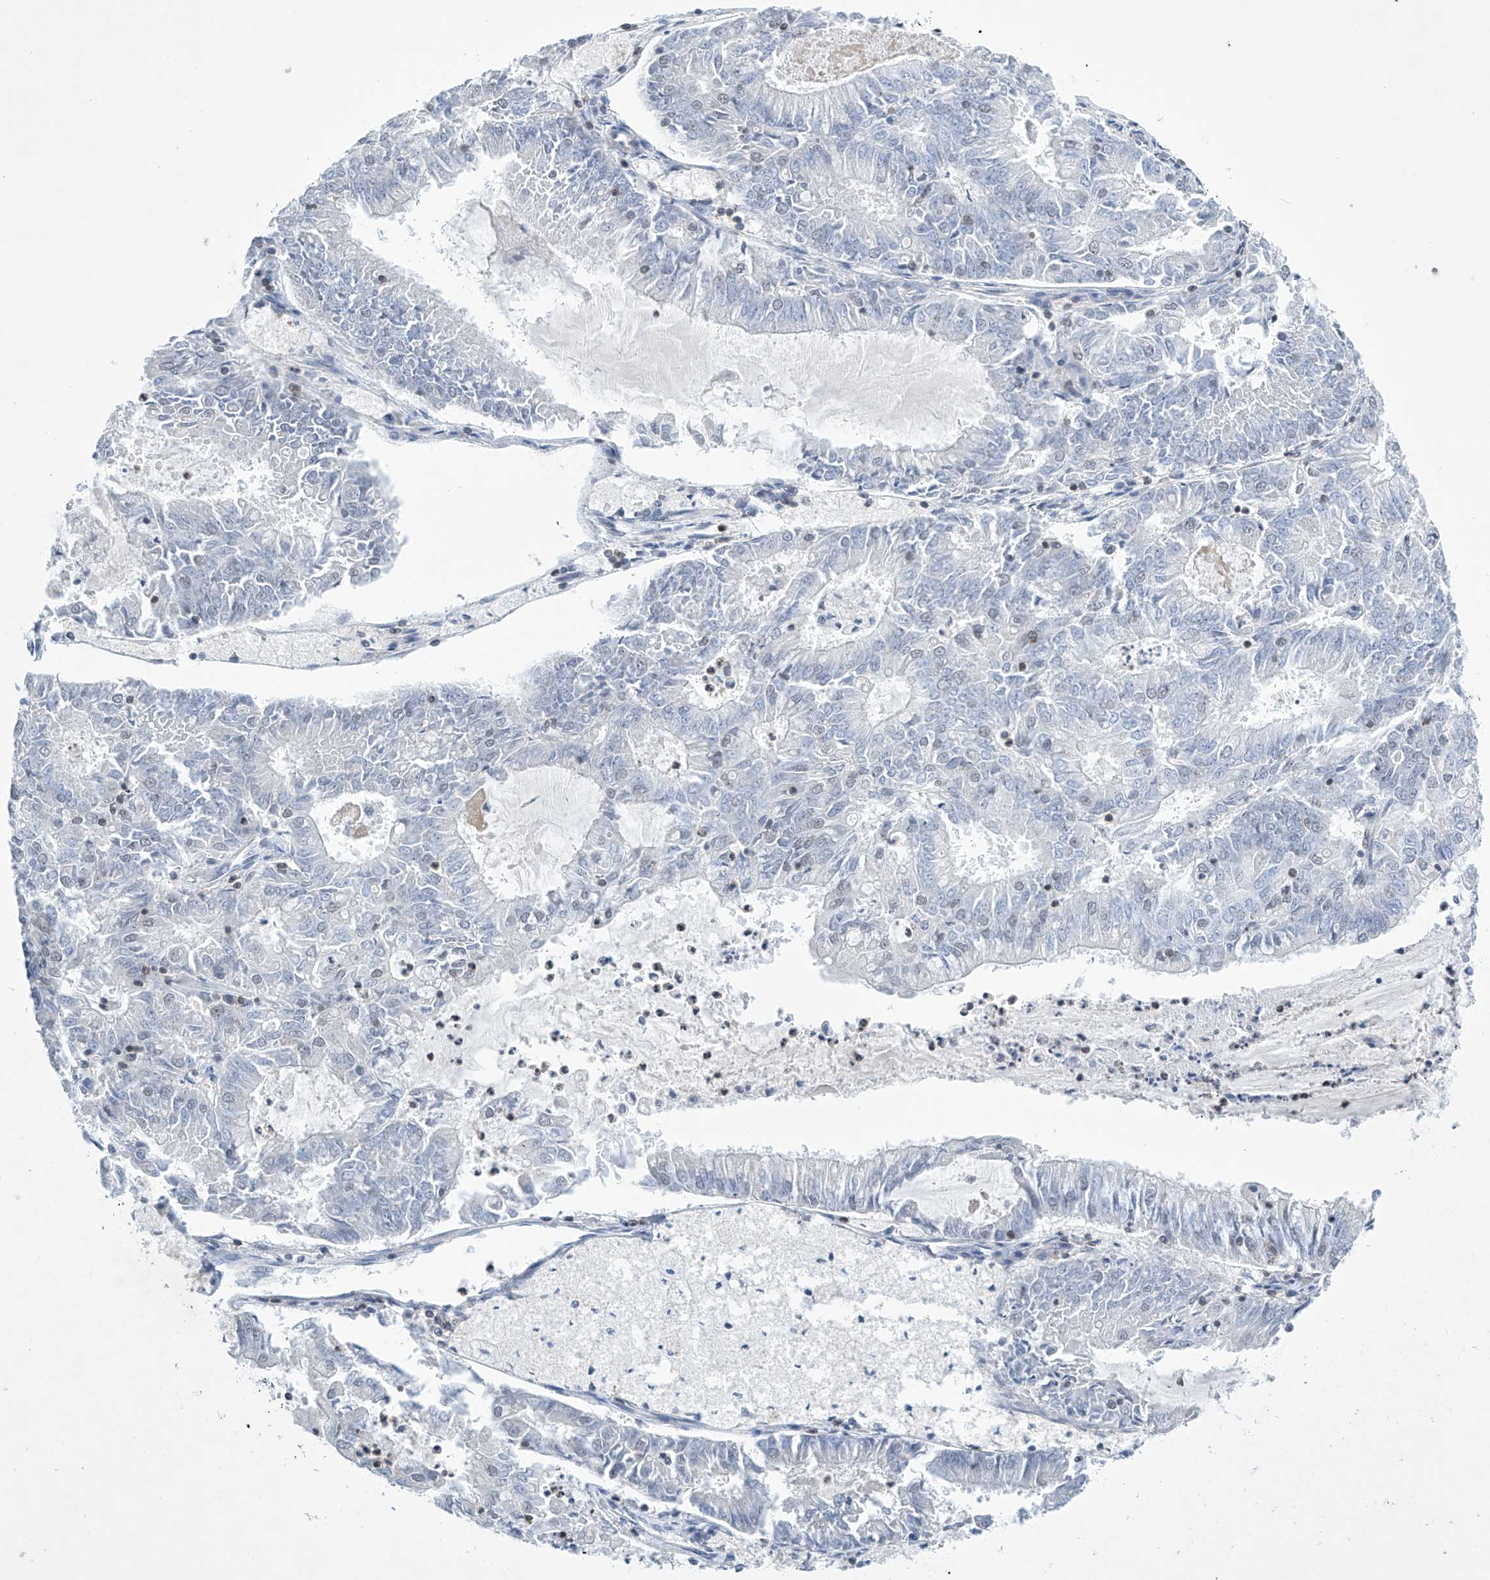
{"staining": {"intensity": "negative", "quantity": "none", "location": "none"}, "tissue": "endometrial cancer", "cell_type": "Tumor cells", "image_type": "cancer", "snomed": [{"axis": "morphology", "description": "Adenocarcinoma, NOS"}, {"axis": "topography", "description": "Endometrium"}], "caption": "DAB (3,3'-diaminobenzidine) immunohistochemical staining of endometrial cancer exhibits no significant expression in tumor cells. The staining was performed using DAB to visualize the protein expression in brown, while the nuclei were stained in blue with hematoxylin (Magnification: 20x).", "gene": "MSL3", "patient": {"sex": "female", "age": 57}}